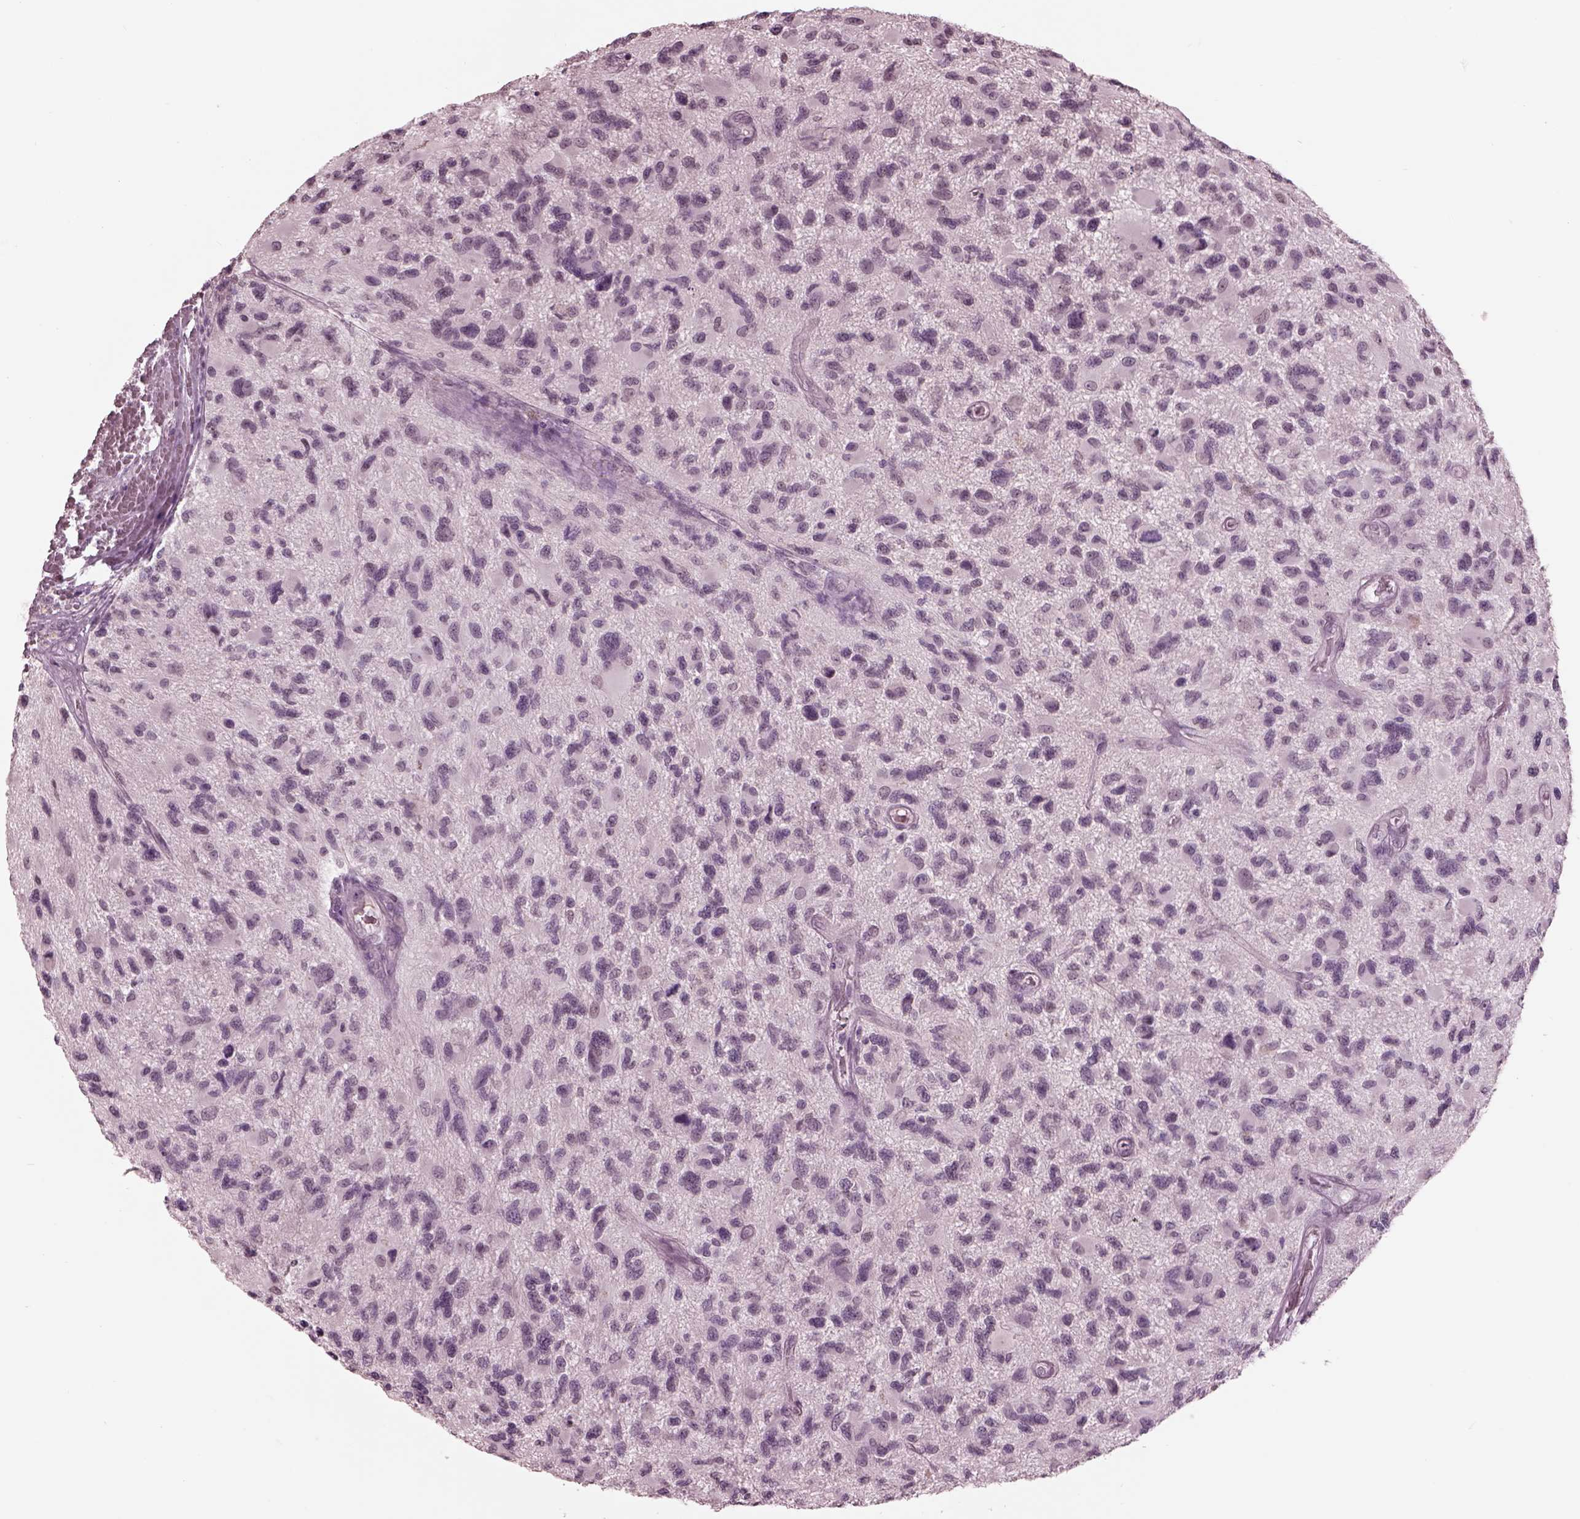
{"staining": {"intensity": "negative", "quantity": "none", "location": "none"}, "tissue": "glioma", "cell_type": "Tumor cells", "image_type": "cancer", "snomed": [{"axis": "morphology", "description": "Glioma, malignant, NOS"}, {"axis": "morphology", "description": "Glioma, malignant, High grade"}, {"axis": "topography", "description": "Brain"}], "caption": "IHC image of high-grade glioma (malignant) stained for a protein (brown), which demonstrates no positivity in tumor cells.", "gene": "GARIN4", "patient": {"sex": "female", "age": 71}}